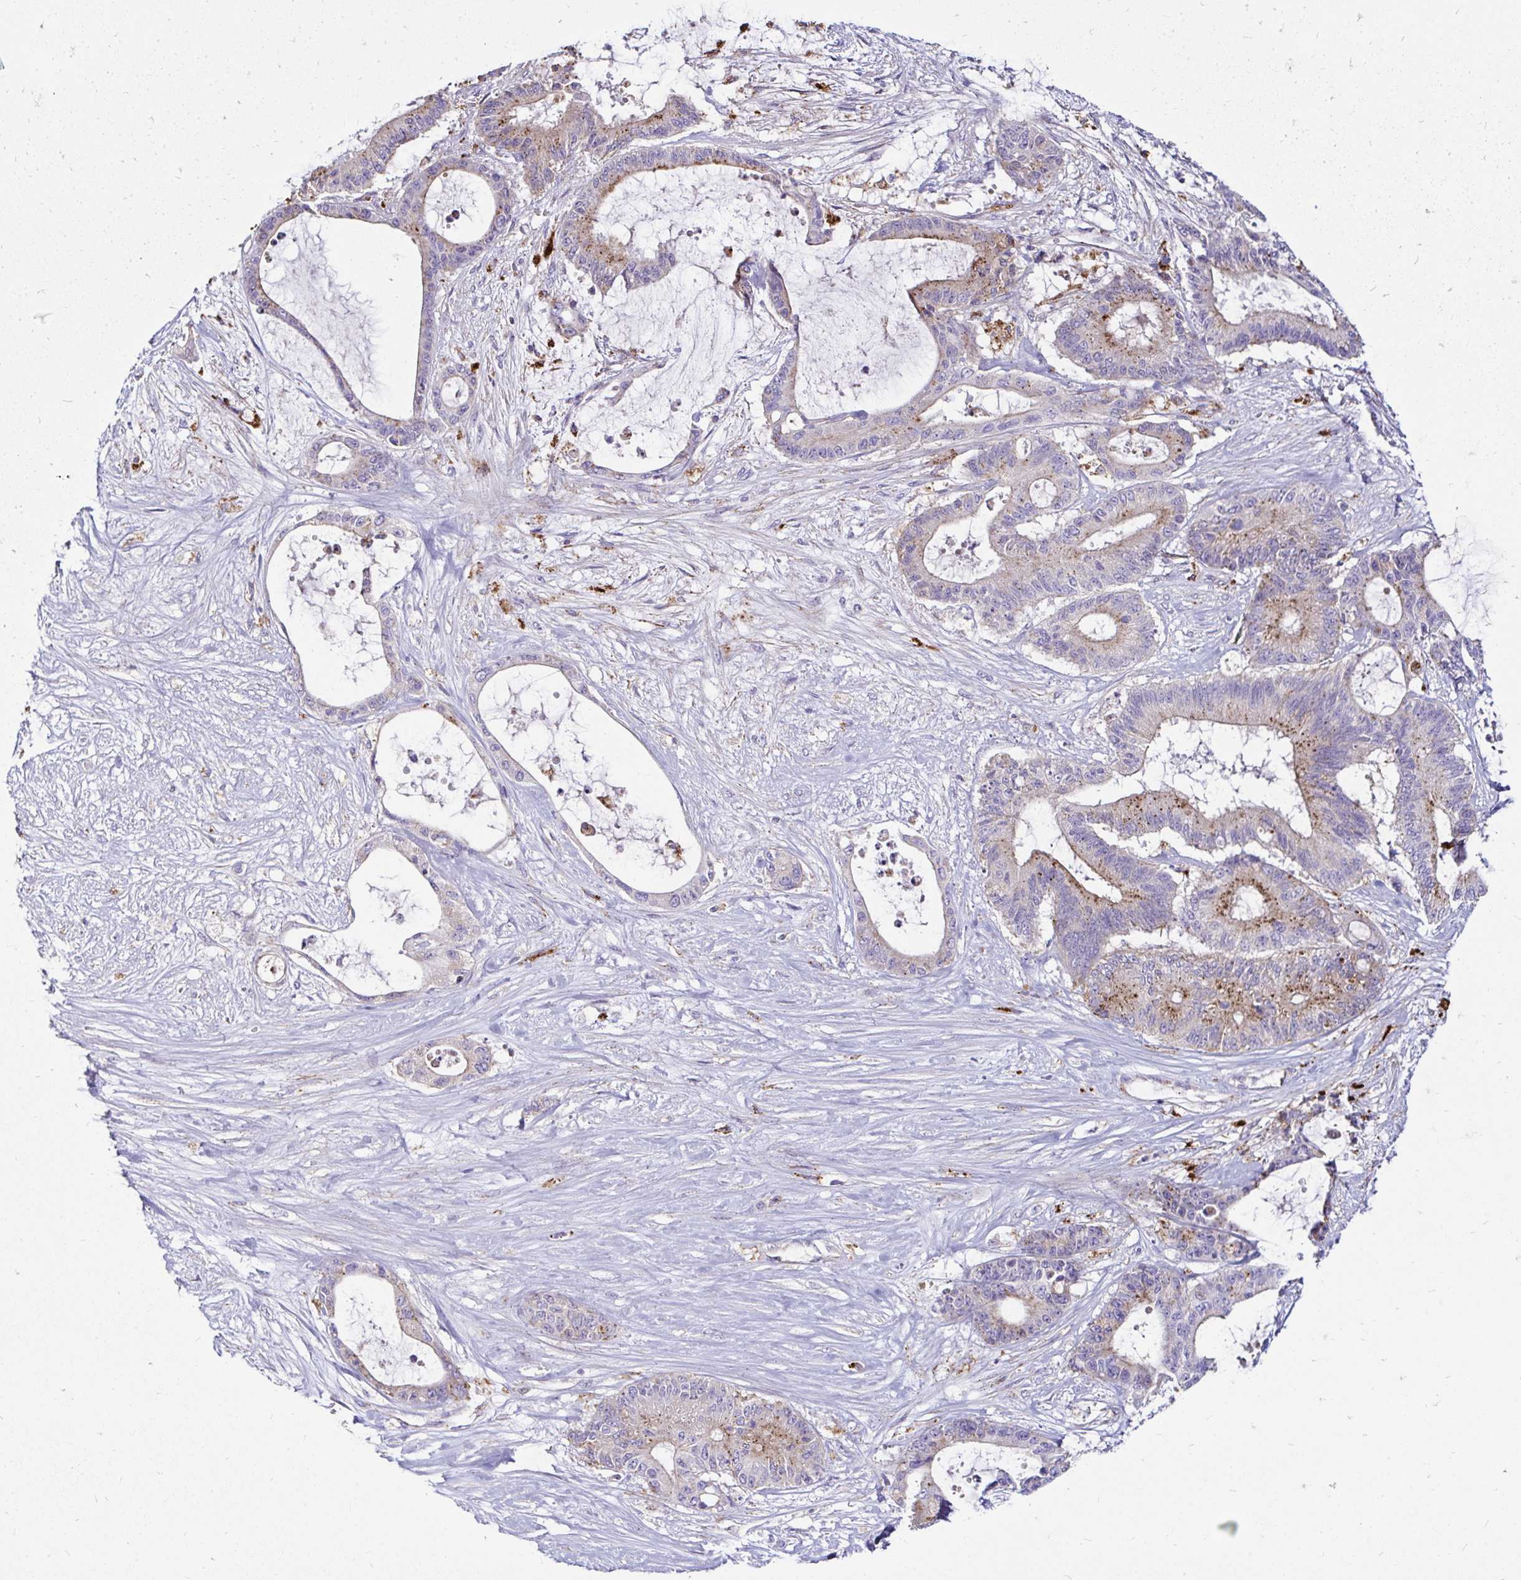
{"staining": {"intensity": "moderate", "quantity": "25%-75%", "location": "cytoplasmic/membranous"}, "tissue": "liver cancer", "cell_type": "Tumor cells", "image_type": "cancer", "snomed": [{"axis": "morphology", "description": "Normal tissue, NOS"}, {"axis": "morphology", "description": "Cholangiocarcinoma"}, {"axis": "topography", "description": "Liver"}, {"axis": "topography", "description": "Peripheral nerve tissue"}], "caption": "Approximately 25%-75% of tumor cells in liver cancer display moderate cytoplasmic/membranous protein expression as visualized by brown immunohistochemical staining.", "gene": "FUCA1", "patient": {"sex": "female", "age": 73}}